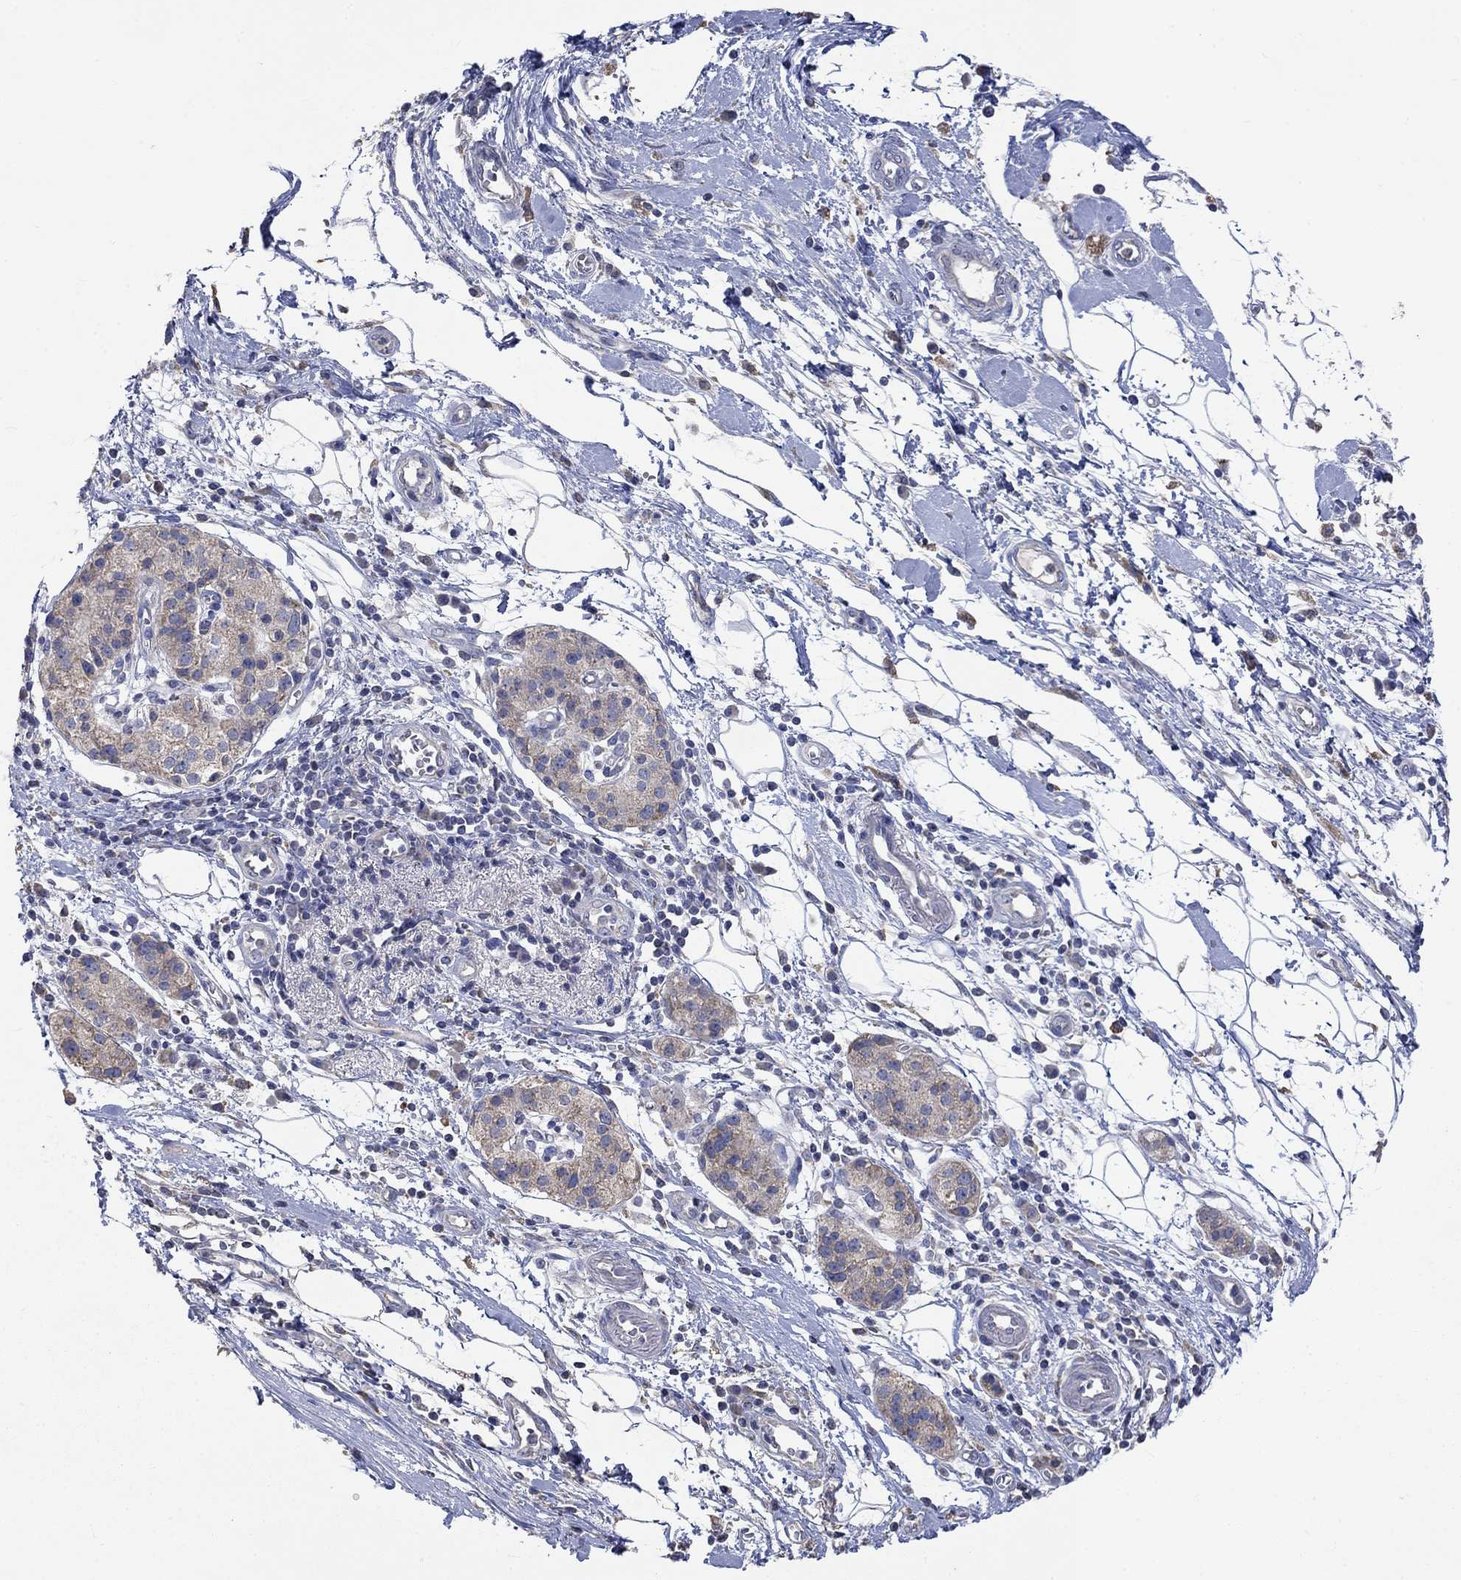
{"staining": {"intensity": "weak", "quantity": "25%-75%", "location": "cytoplasmic/membranous"}, "tissue": "pancreatic cancer", "cell_type": "Tumor cells", "image_type": "cancer", "snomed": [{"axis": "morphology", "description": "Adenocarcinoma, NOS"}, {"axis": "topography", "description": "Pancreas"}], "caption": "Immunohistochemistry (DAB (3,3'-diaminobenzidine)) staining of human adenocarcinoma (pancreatic) reveals weak cytoplasmic/membranous protein staining in approximately 25%-75% of tumor cells. The staining is performed using DAB (3,3'-diaminobenzidine) brown chromogen to label protein expression. The nuclei are counter-stained blue using hematoxylin.", "gene": "UGT8", "patient": {"sex": "male", "age": 72}}